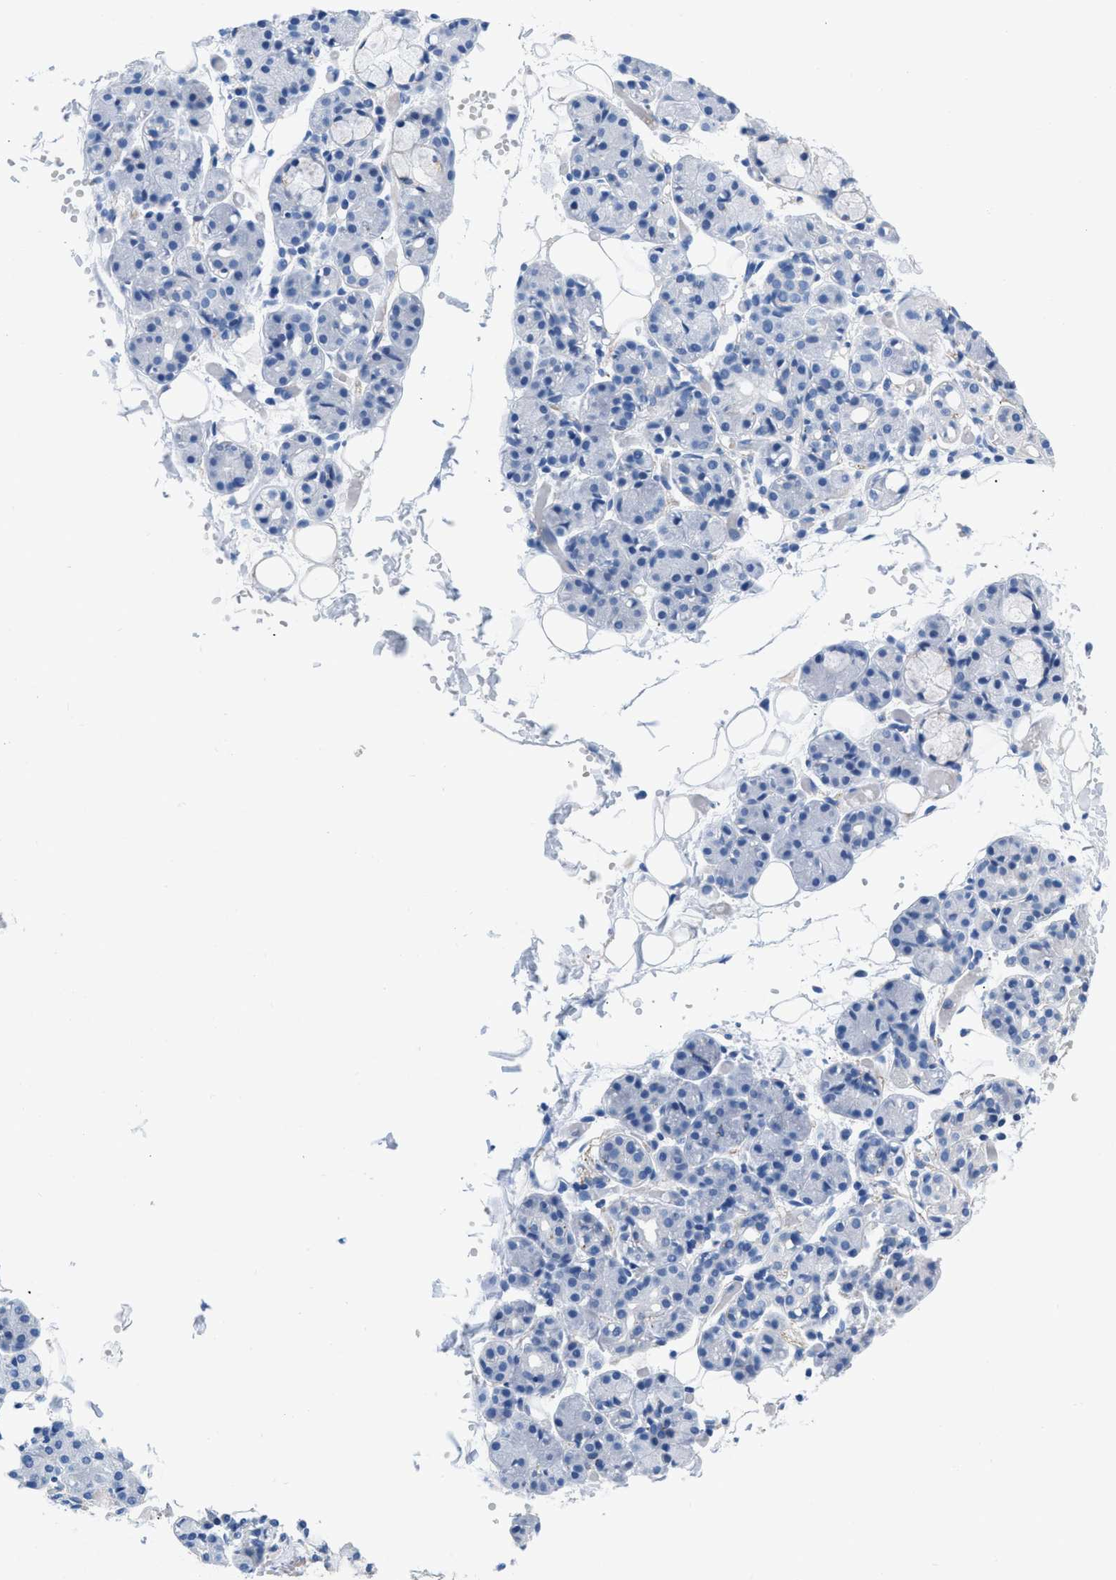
{"staining": {"intensity": "negative", "quantity": "none", "location": "none"}, "tissue": "salivary gland", "cell_type": "Glandular cells", "image_type": "normal", "snomed": [{"axis": "morphology", "description": "Normal tissue, NOS"}, {"axis": "topography", "description": "Salivary gland"}], "caption": "This is an IHC image of normal salivary gland. There is no positivity in glandular cells.", "gene": "SLFN13", "patient": {"sex": "male", "age": 63}}